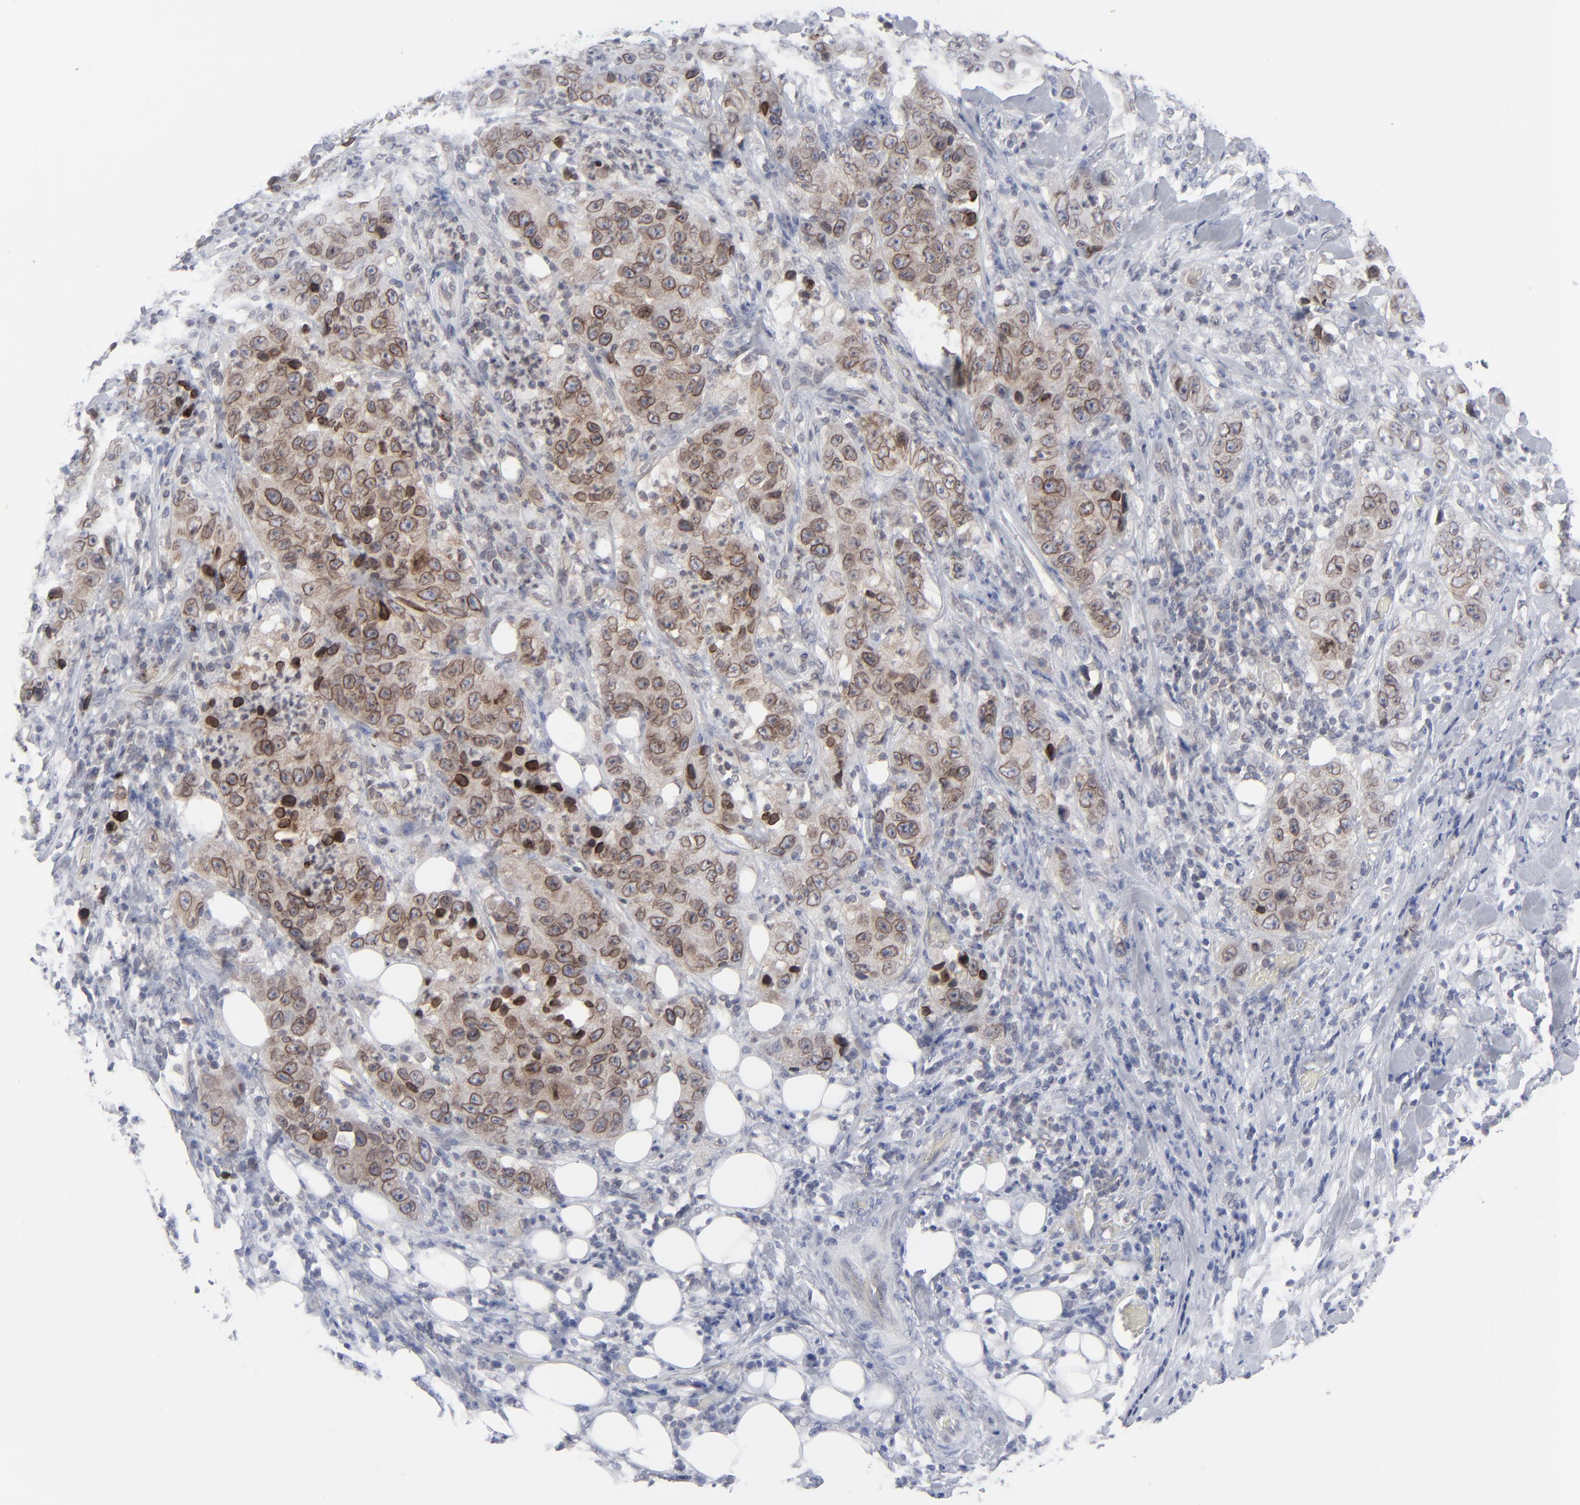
{"staining": {"intensity": "moderate", "quantity": "25%-75%", "location": "cytoplasmic/membranous"}, "tissue": "lung cancer", "cell_type": "Tumor cells", "image_type": "cancer", "snomed": [{"axis": "morphology", "description": "Squamous cell carcinoma, NOS"}, {"axis": "topography", "description": "Lung"}], "caption": "Protein staining displays moderate cytoplasmic/membranous expression in approximately 25%-75% of tumor cells in lung cancer (squamous cell carcinoma).", "gene": "NUP88", "patient": {"sex": "male", "age": 64}}